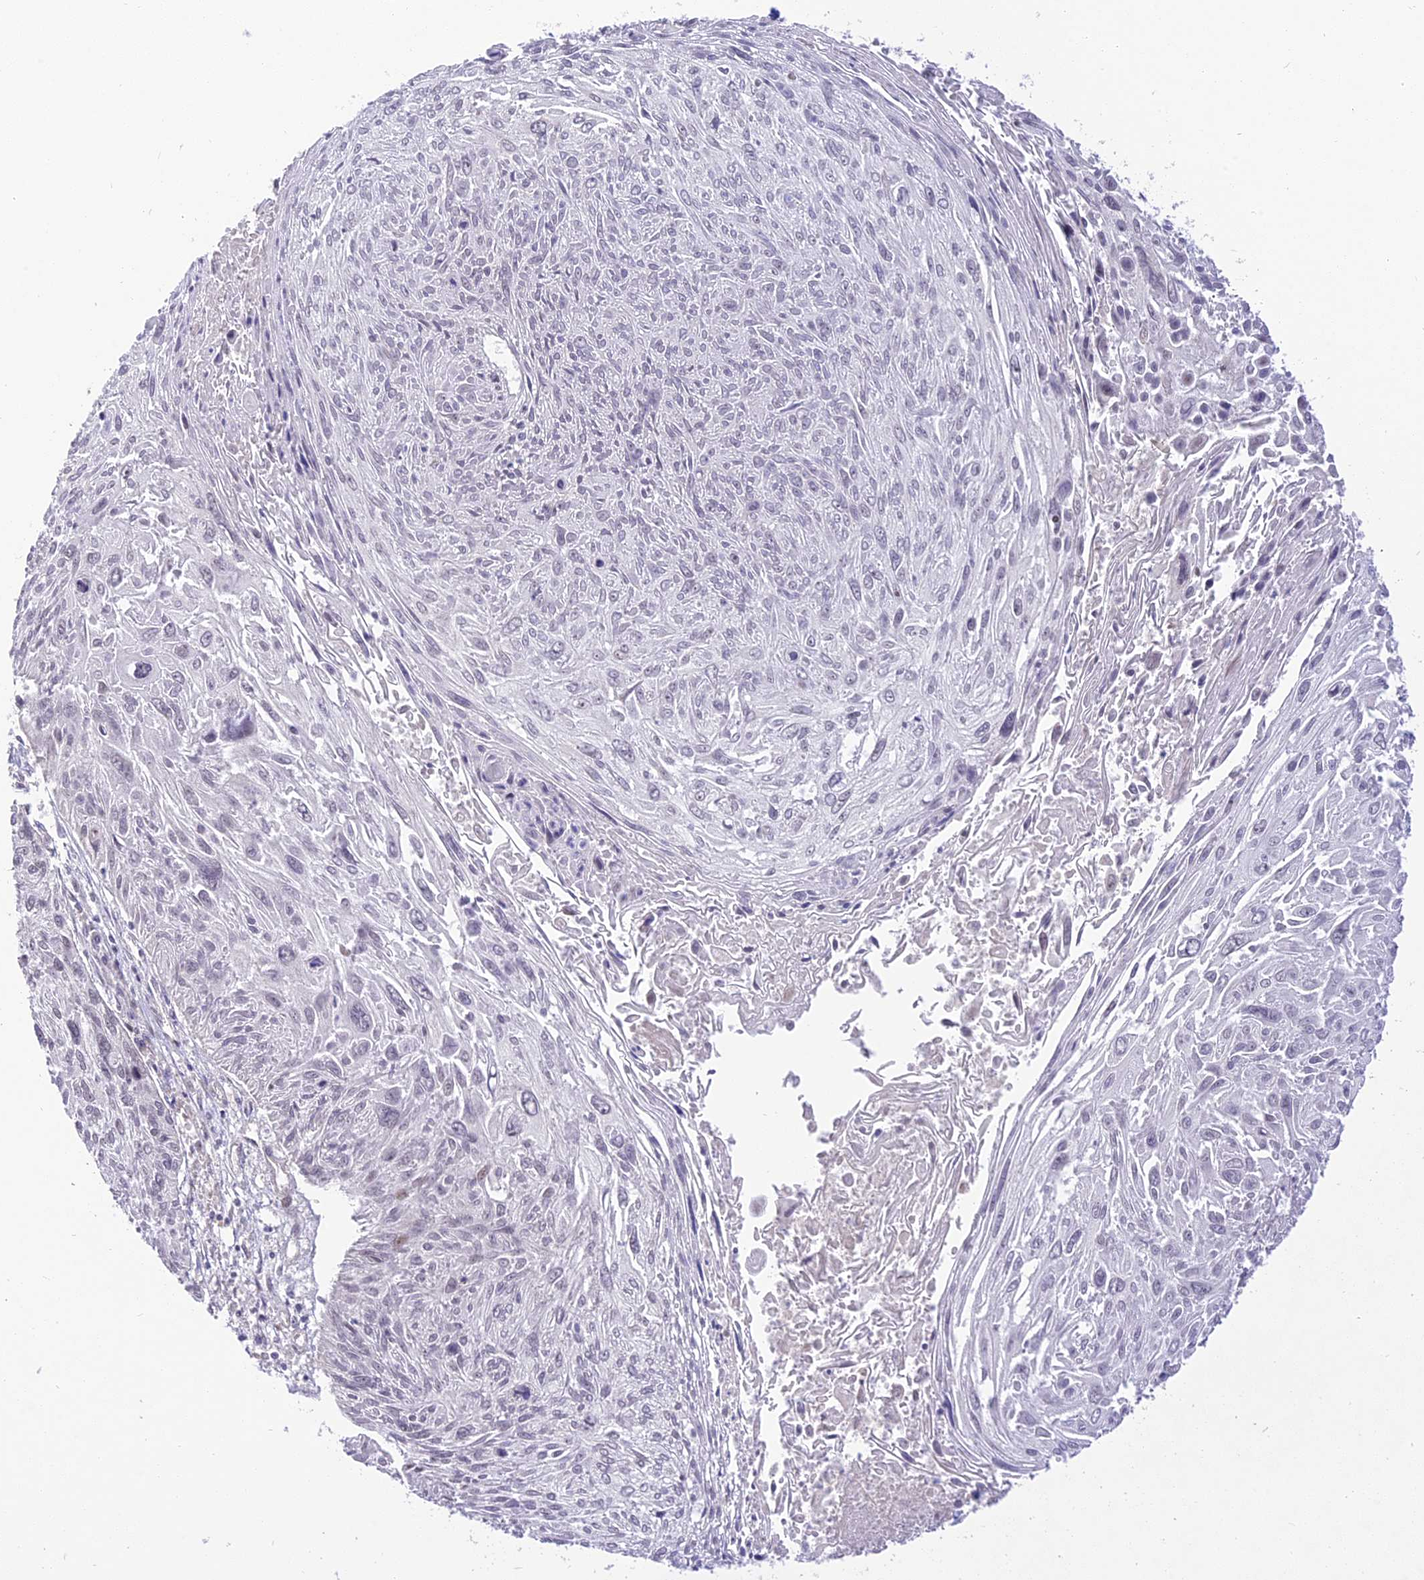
{"staining": {"intensity": "weak", "quantity": "25%-75%", "location": "nuclear"}, "tissue": "cervical cancer", "cell_type": "Tumor cells", "image_type": "cancer", "snomed": [{"axis": "morphology", "description": "Squamous cell carcinoma, NOS"}, {"axis": "topography", "description": "Cervix"}], "caption": "Cervical cancer (squamous cell carcinoma) stained with immunohistochemistry (IHC) exhibits weak nuclear positivity in approximately 25%-75% of tumor cells.", "gene": "ZNF837", "patient": {"sex": "female", "age": 51}}